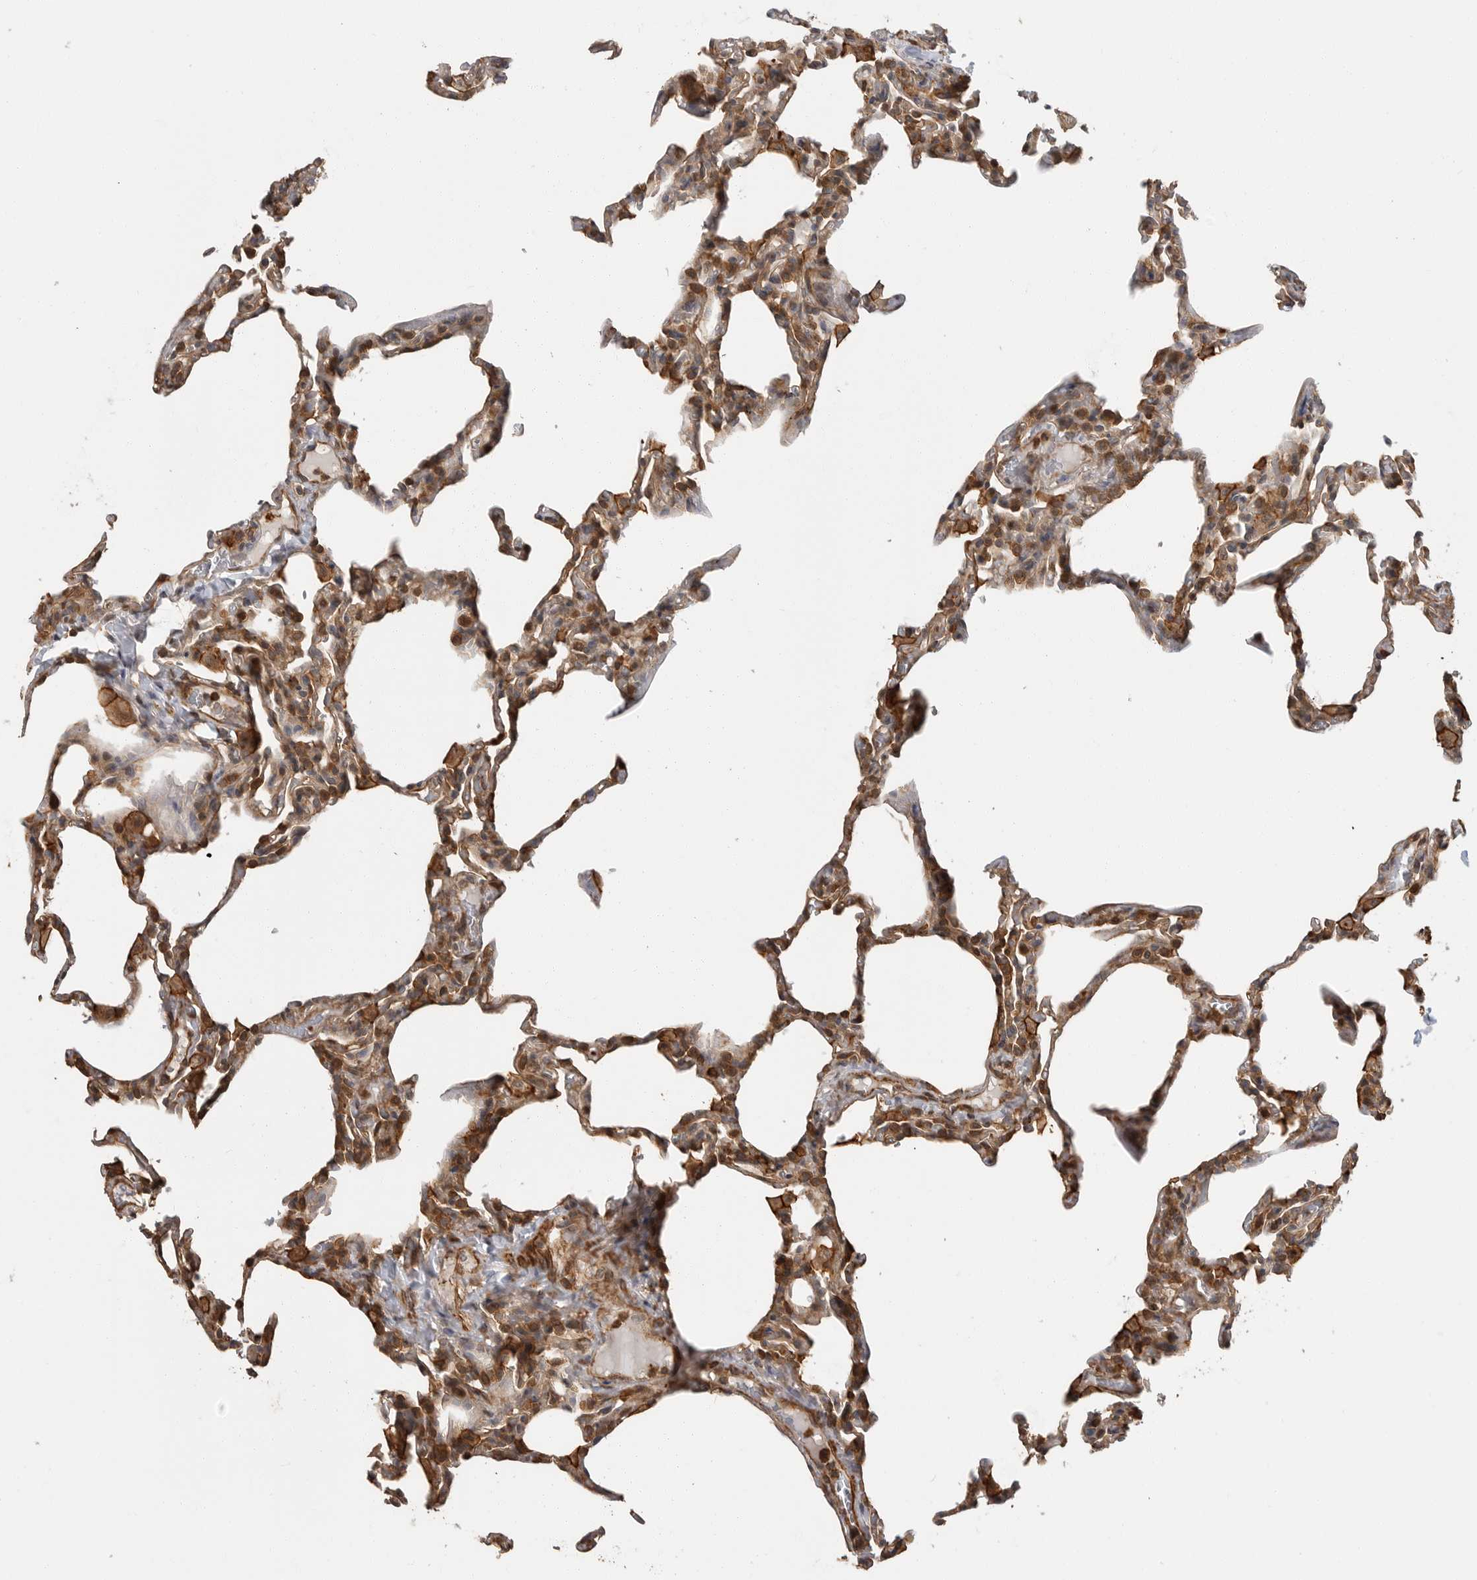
{"staining": {"intensity": "moderate", "quantity": "25%-75%", "location": "cytoplasmic/membranous"}, "tissue": "lung", "cell_type": "Alveolar cells", "image_type": "normal", "snomed": [{"axis": "morphology", "description": "Normal tissue, NOS"}, {"axis": "topography", "description": "Lung"}], "caption": "High-magnification brightfield microscopy of normal lung stained with DAB (brown) and counterstained with hematoxylin (blue). alveolar cells exhibit moderate cytoplasmic/membranous positivity is present in about25%-75% of cells.", "gene": "ERN1", "patient": {"sex": "male", "age": 20}}